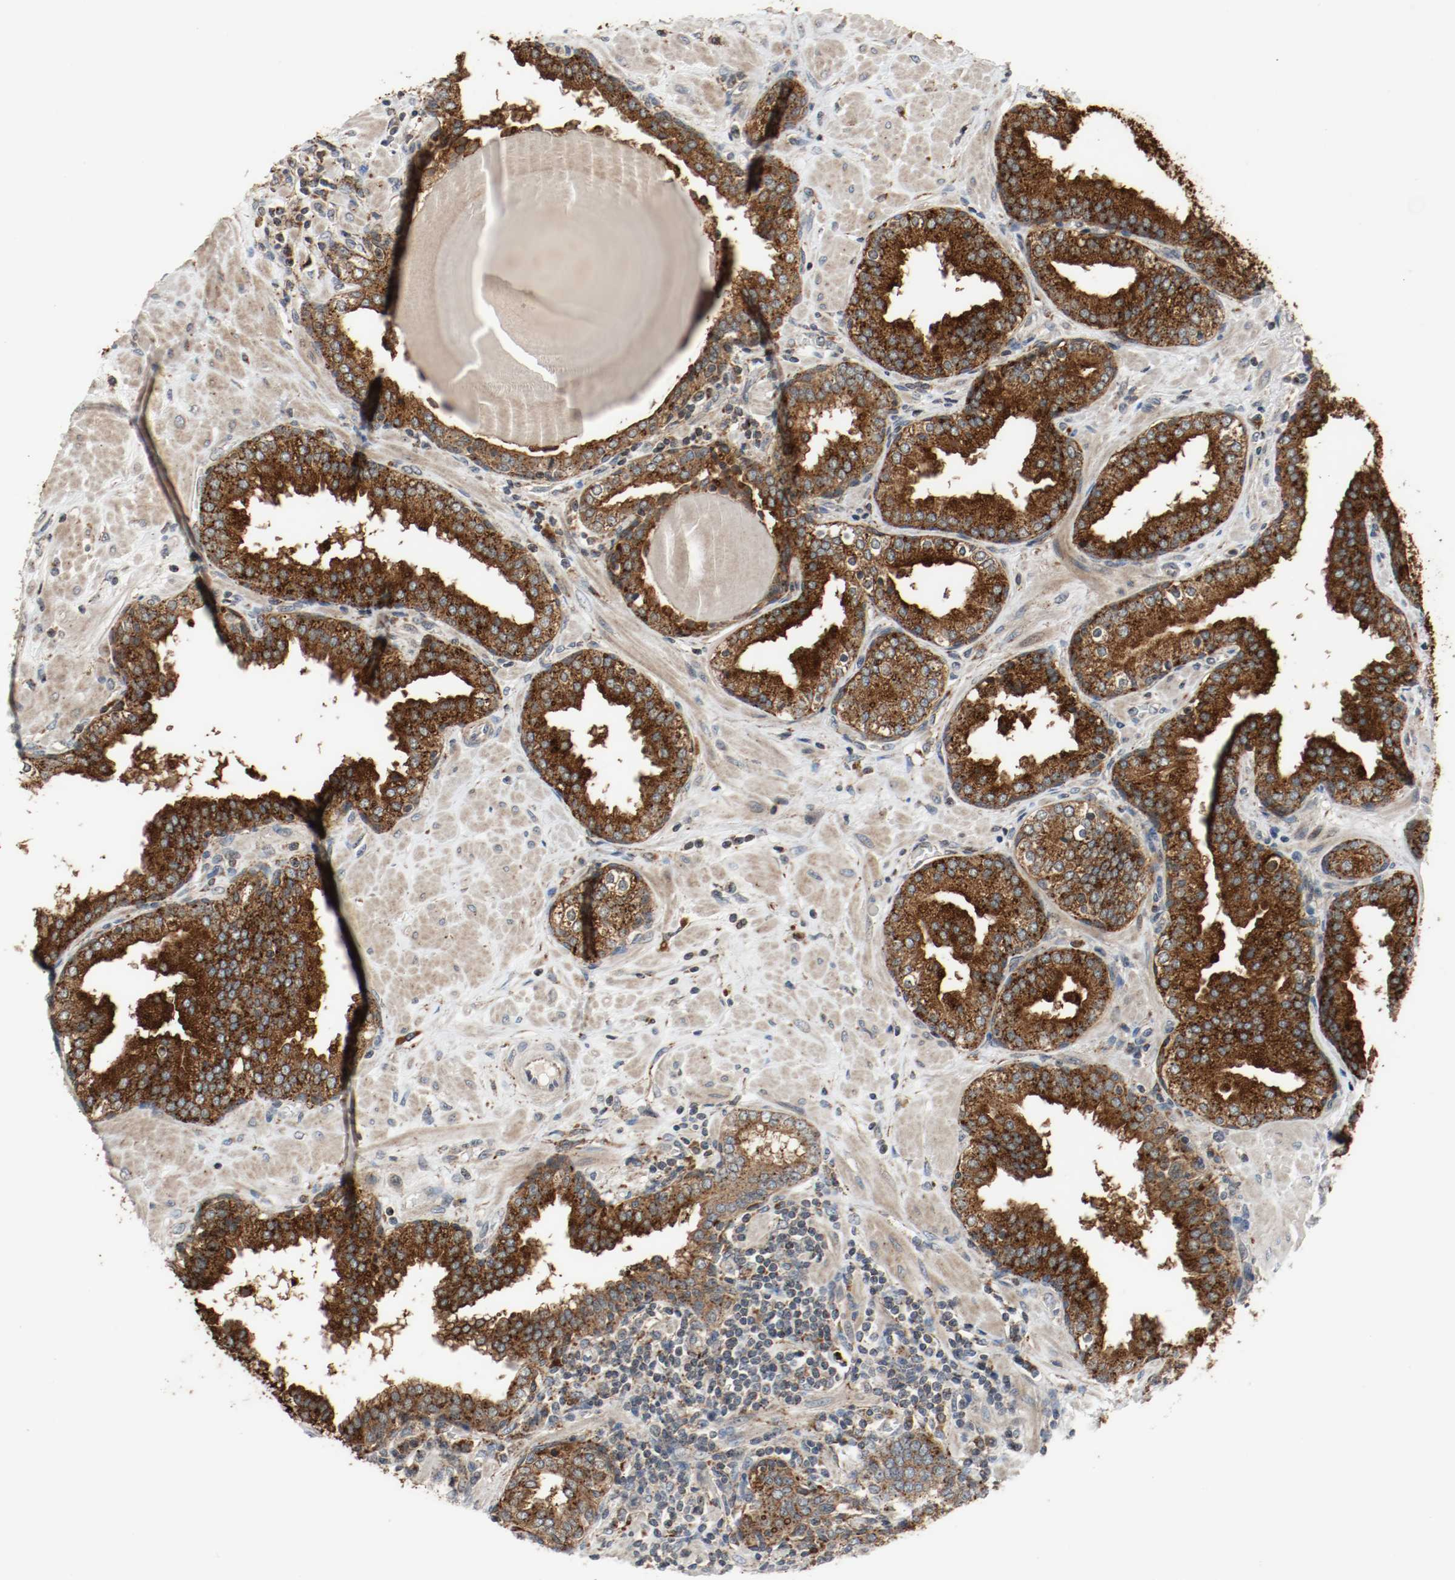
{"staining": {"intensity": "strong", "quantity": ">75%", "location": "cytoplasmic/membranous"}, "tissue": "prostate", "cell_type": "Glandular cells", "image_type": "normal", "snomed": [{"axis": "morphology", "description": "Normal tissue, NOS"}, {"axis": "topography", "description": "Prostate"}], "caption": "Protein staining of benign prostate displays strong cytoplasmic/membranous expression in about >75% of glandular cells. (DAB = brown stain, brightfield microscopy at high magnification).", "gene": "LAMP2", "patient": {"sex": "male", "age": 51}}